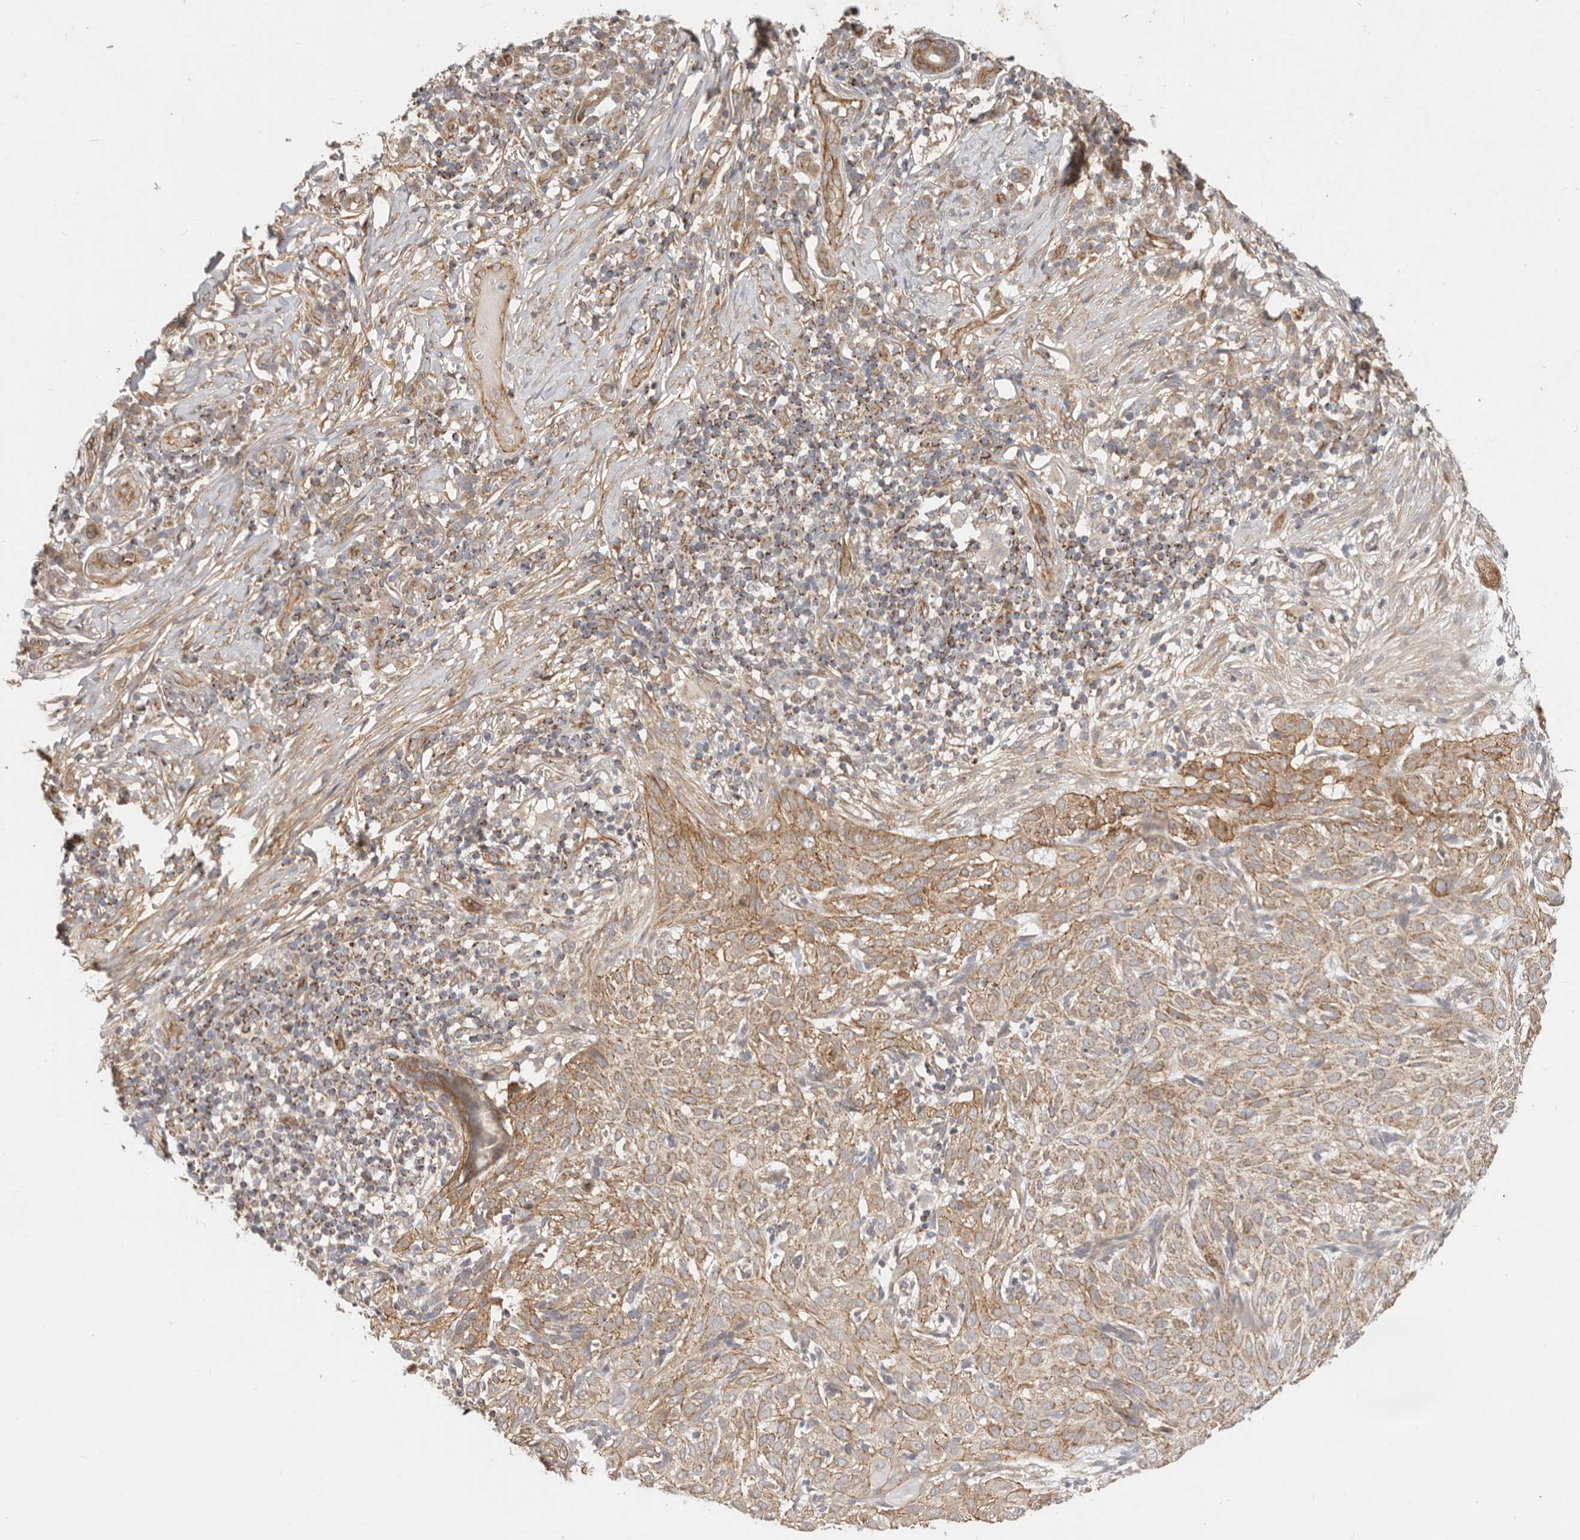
{"staining": {"intensity": "moderate", "quantity": ">75%", "location": "cytoplasmic/membranous"}, "tissue": "skin cancer", "cell_type": "Tumor cells", "image_type": "cancer", "snomed": [{"axis": "morphology", "description": "Basal cell carcinoma"}, {"axis": "topography", "description": "Skin"}], "caption": "IHC histopathology image of human skin cancer (basal cell carcinoma) stained for a protein (brown), which displays medium levels of moderate cytoplasmic/membranous expression in about >75% of tumor cells.", "gene": "USP49", "patient": {"sex": "female", "age": 64}}